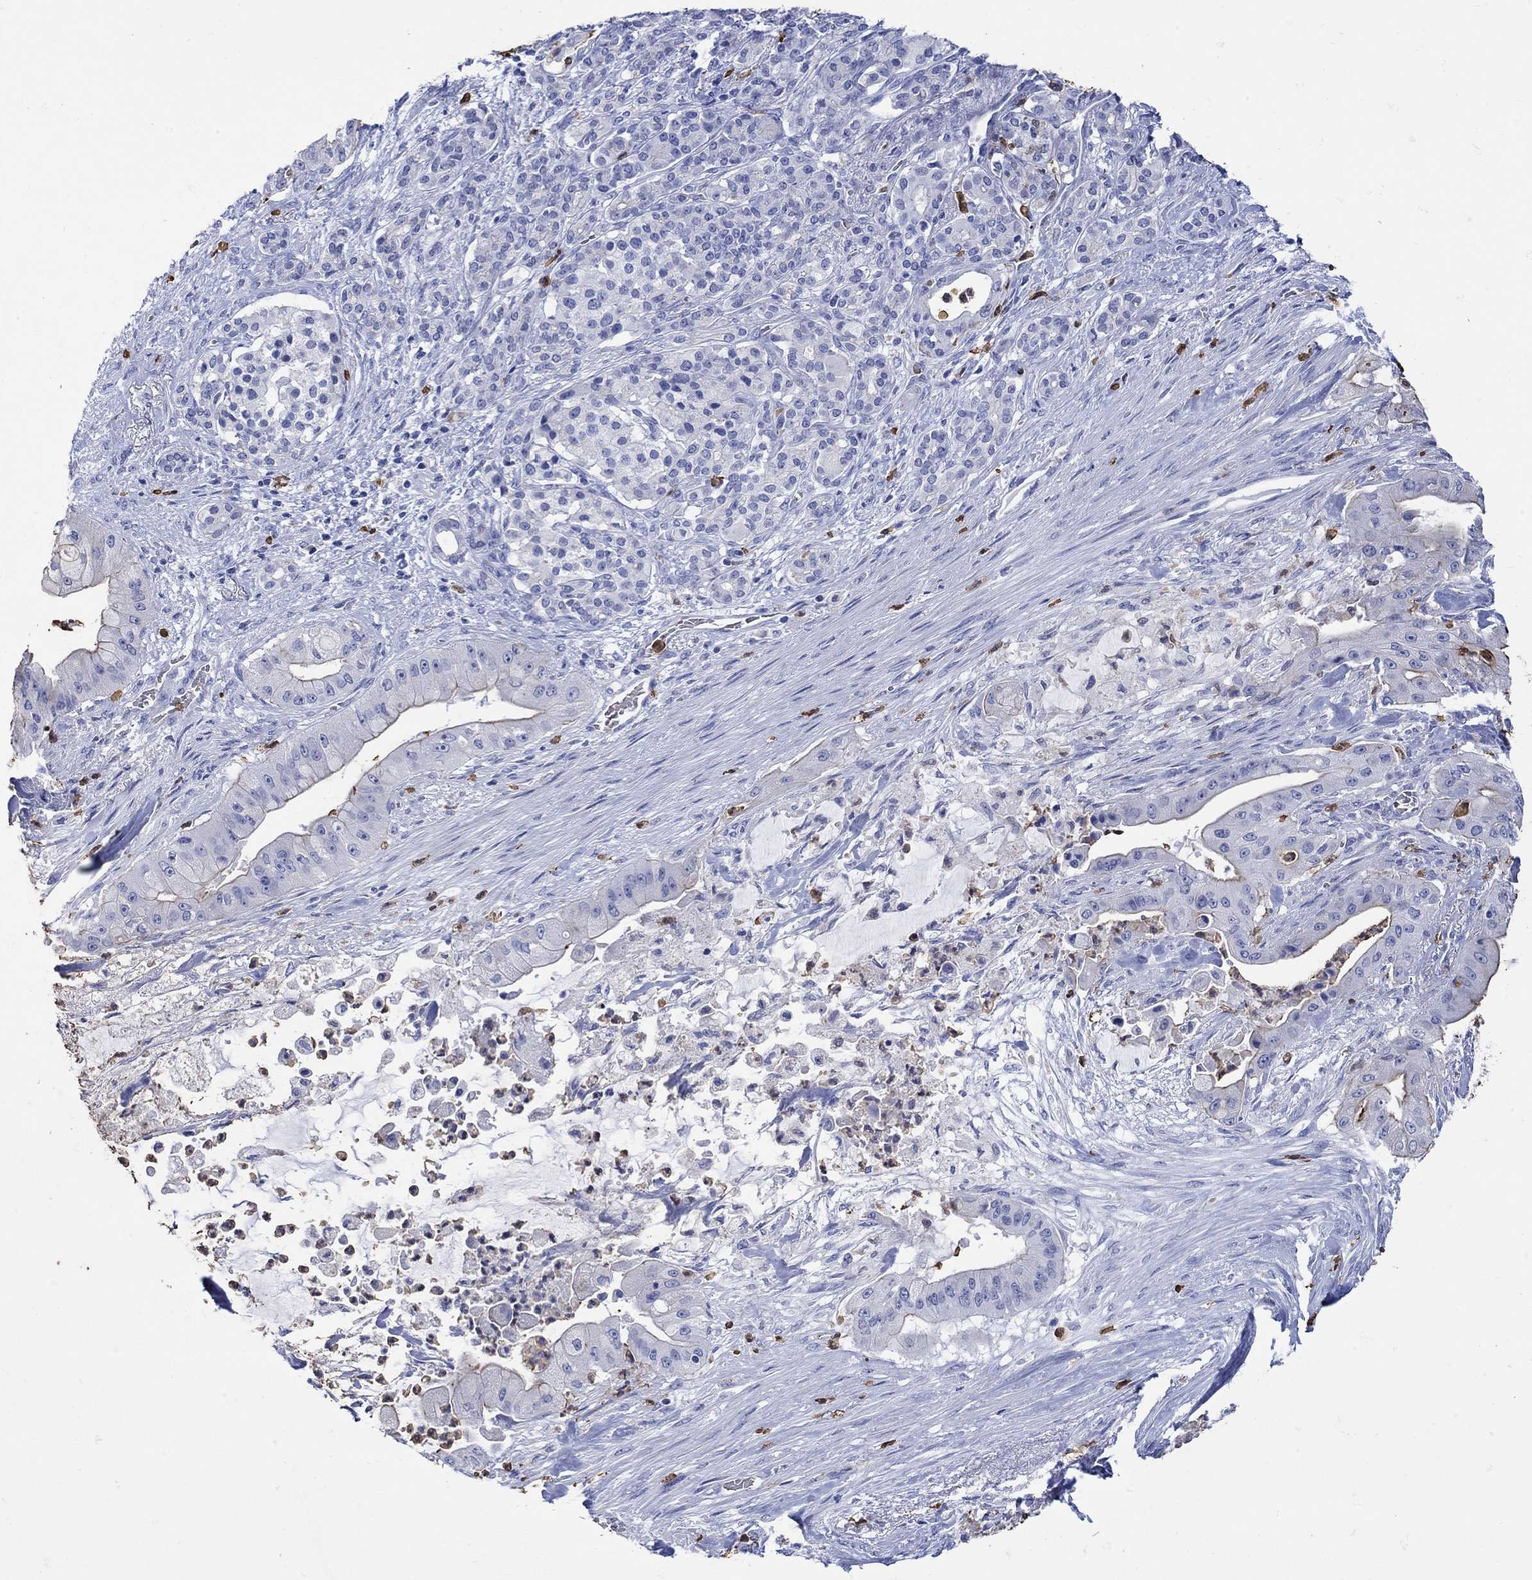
{"staining": {"intensity": "negative", "quantity": "none", "location": "none"}, "tissue": "pancreatic cancer", "cell_type": "Tumor cells", "image_type": "cancer", "snomed": [{"axis": "morphology", "description": "Normal tissue, NOS"}, {"axis": "morphology", "description": "Inflammation, NOS"}, {"axis": "morphology", "description": "Adenocarcinoma, NOS"}, {"axis": "topography", "description": "Pancreas"}], "caption": "Photomicrograph shows no significant protein staining in tumor cells of pancreatic cancer.", "gene": "LINGO3", "patient": {"sex": "male", "age": 57}}